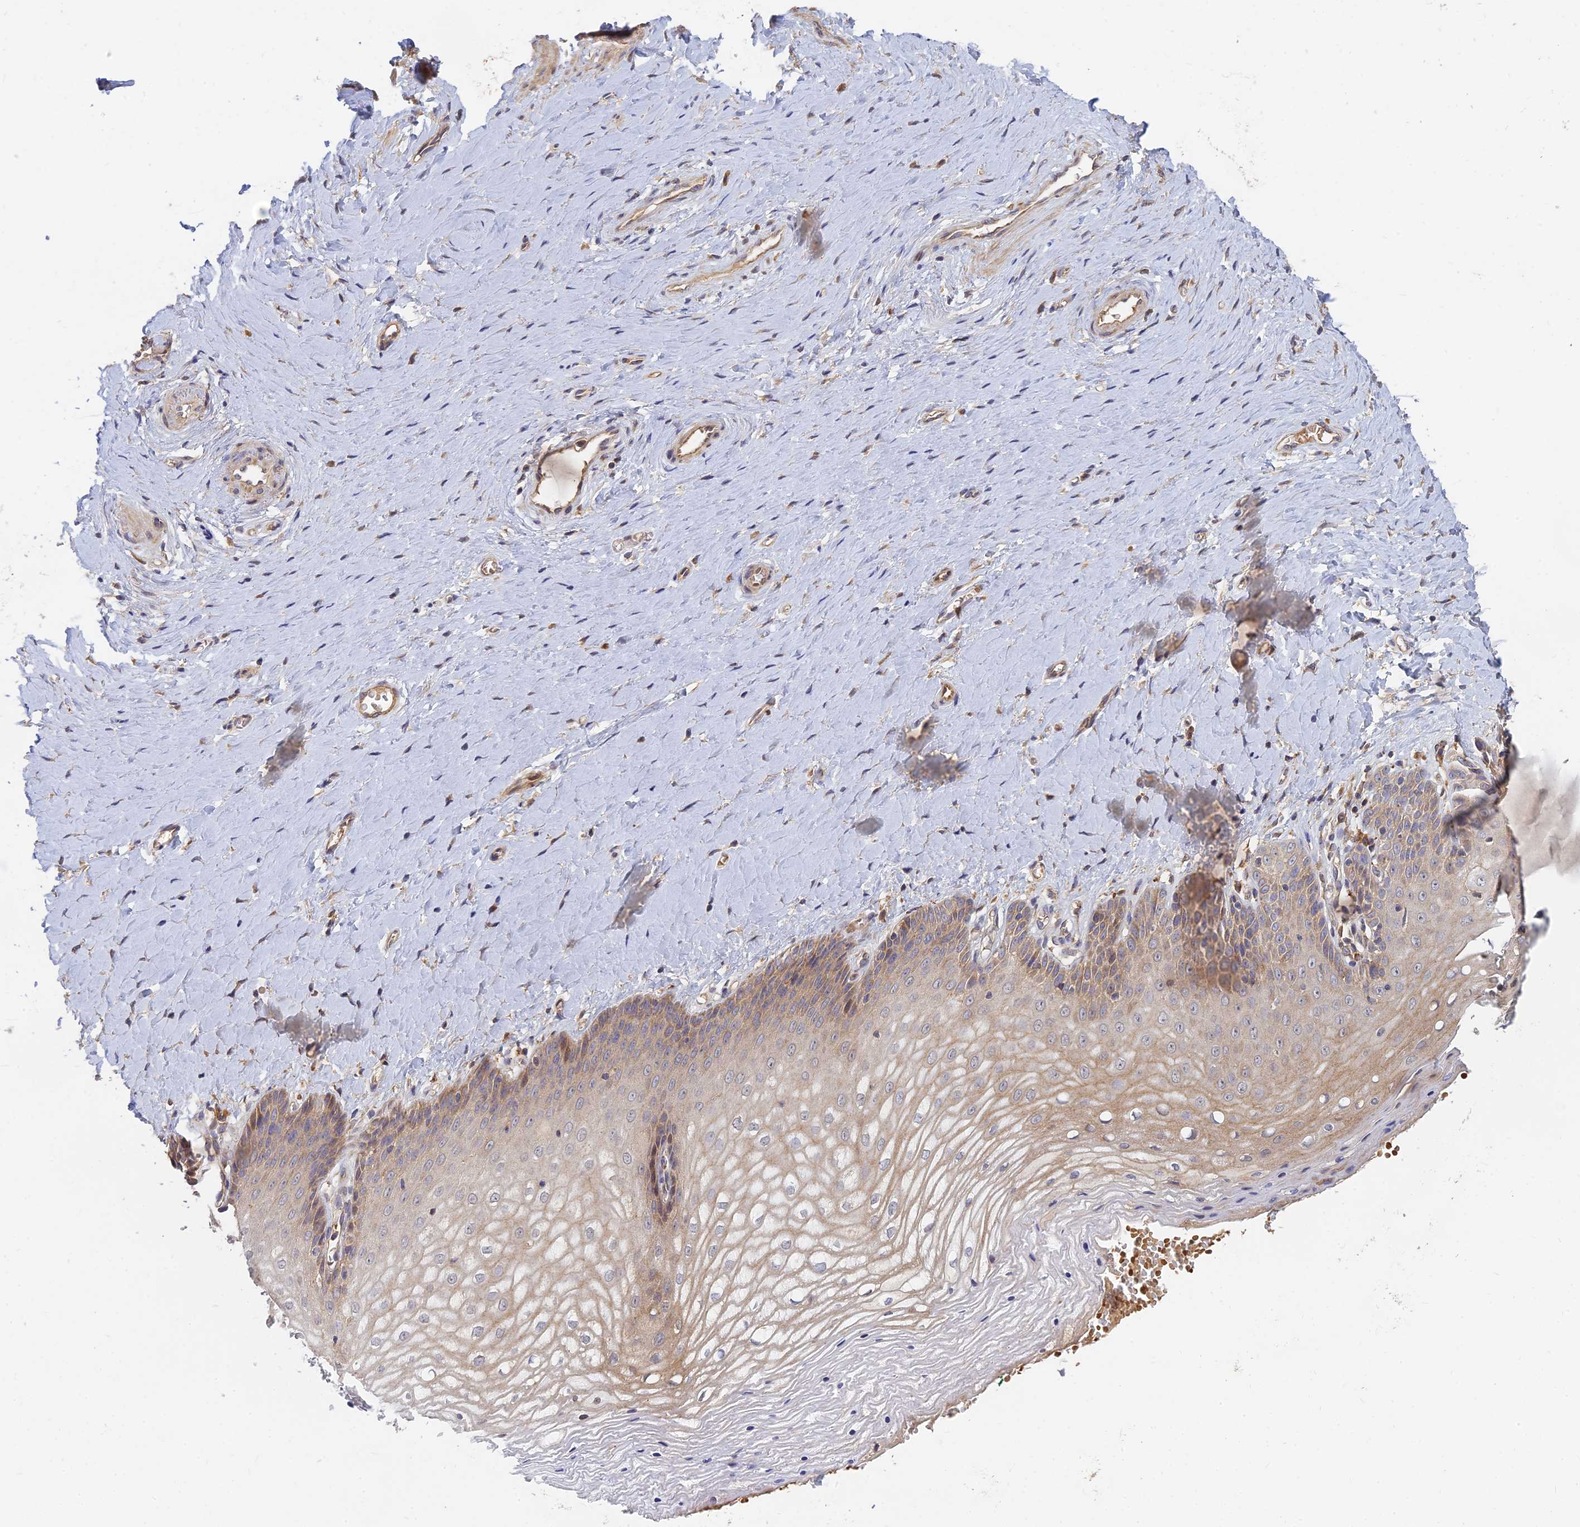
{"staining": {"intensity": "moderate", "quantity": "<25%", "location": "cytoplasmic/membranous"}, "tissue": "vagina", "cell_type": "Squamous epithelial cells", "image_type": "normal", "snomed": [{"axis": "morphology", "description": "Normal tissue, NOS"}, {"axis": "topography", "description": "Vagina"}], "caption": "Immunohistochemistry (DAB (3,3'-diaminobenzidine)) staining of normal human vagina exhibits moderate cytoplasmic/membranous protein expression in approximately <25% of squamous epithelial cells.", "gene": "FAM151B", "patient": {"sex": "female", "age": 65}}